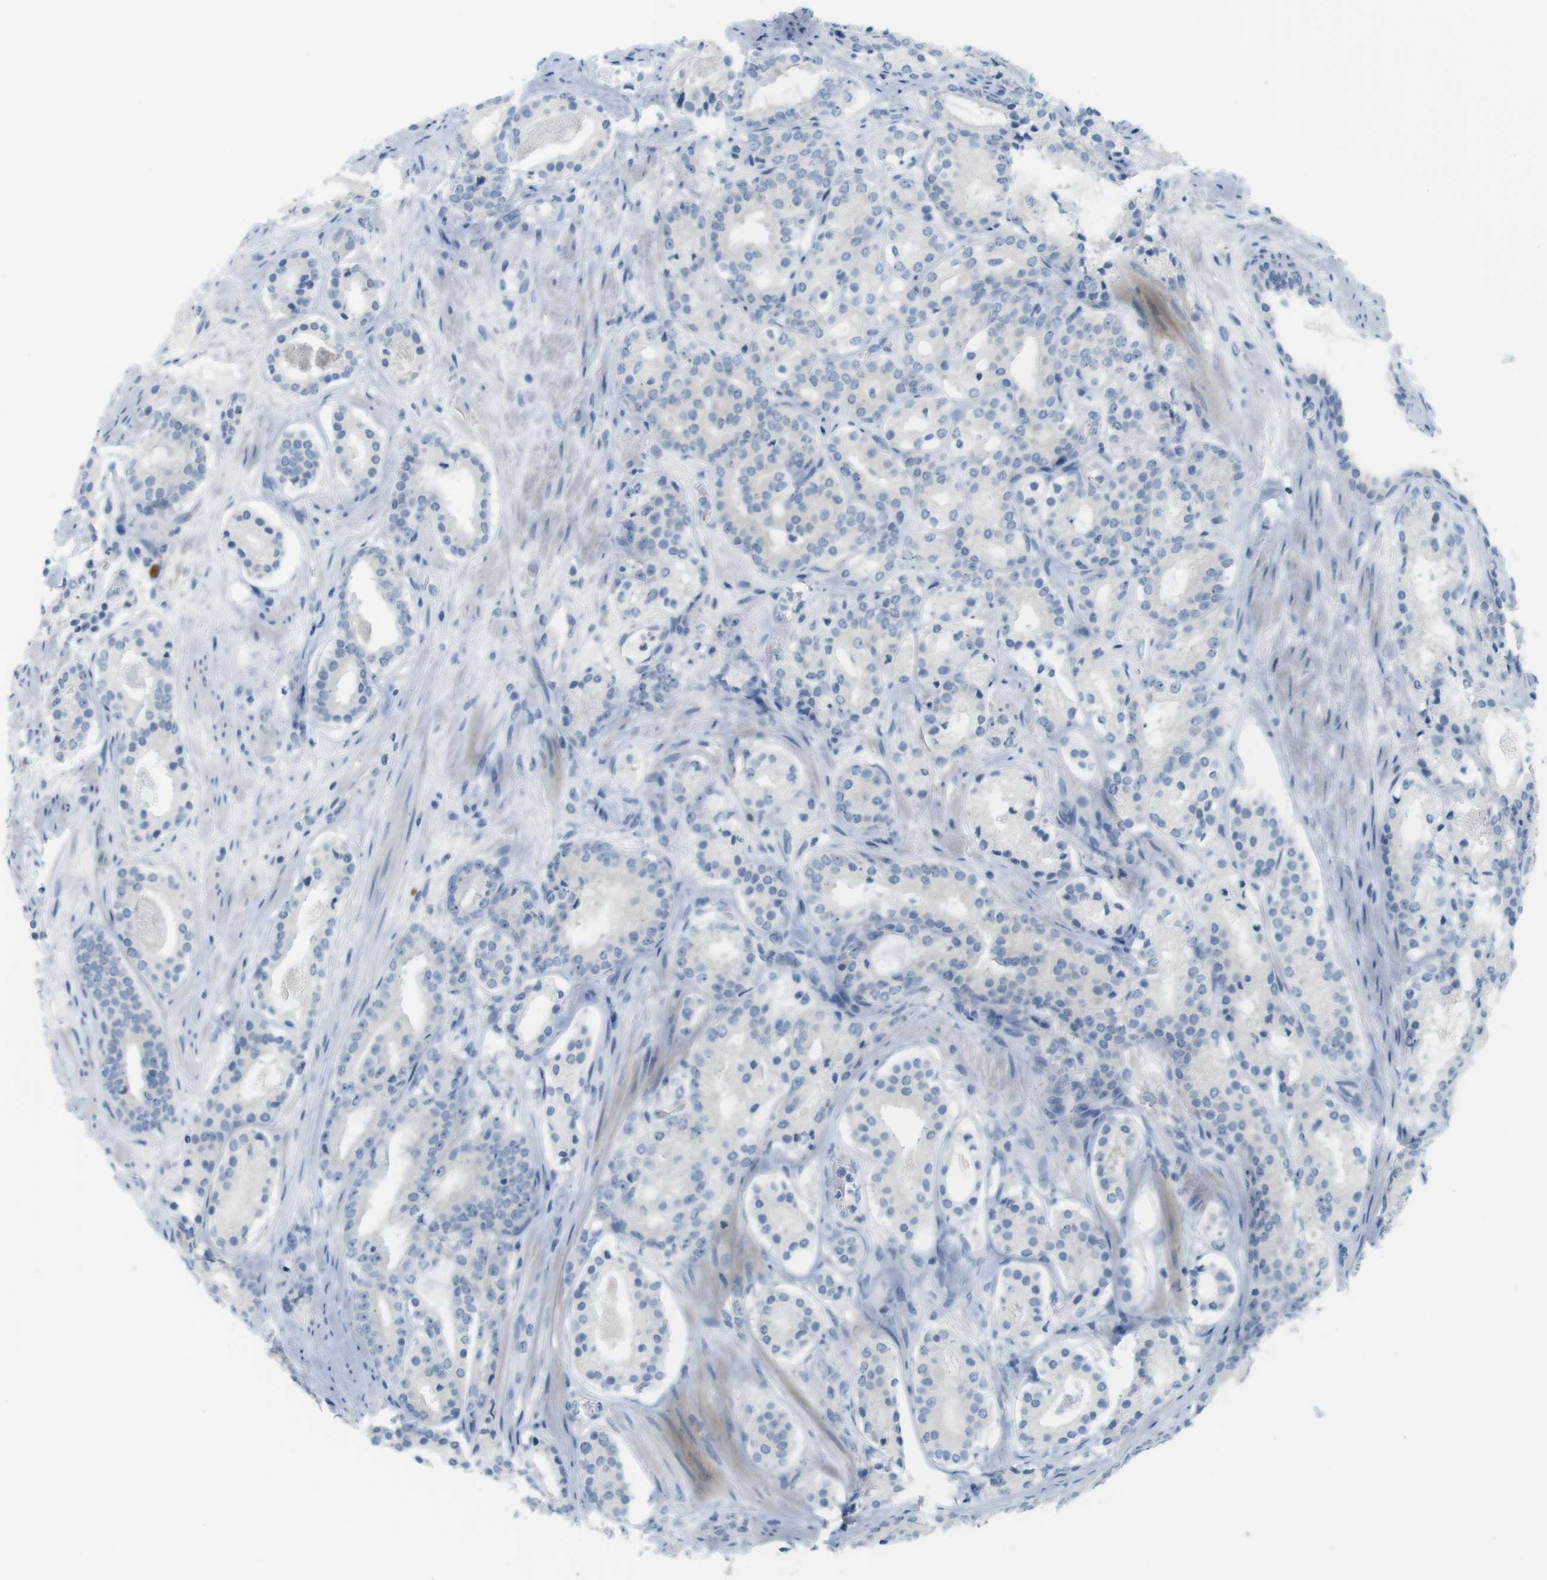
{"staining": {"intensity": "negative", "quantity": "none", "location": "none"}, "tissue": "prostate cancer", "cell_type": "Tumor cells", "image_type": "cancer", "snomed": [{"axis": "morphology", "description": "Adenocarcinoma, Low grade"}, {"axis": "topography", "description": "Prostate"}], "caption": "Immunohistochemistry histopathology image of prostate cancer (adenocarcinoma (low-grade)) stained for a protein (brown), which reveals no staining in tumor cells. (DAB (3,3'-diaminobenzidine) immunohistochemistry (IHC) visualized using brightfield microscopy, high magnification).", "gene": "CREB3L2", "patient": {"sex": "male", "age": 69}}